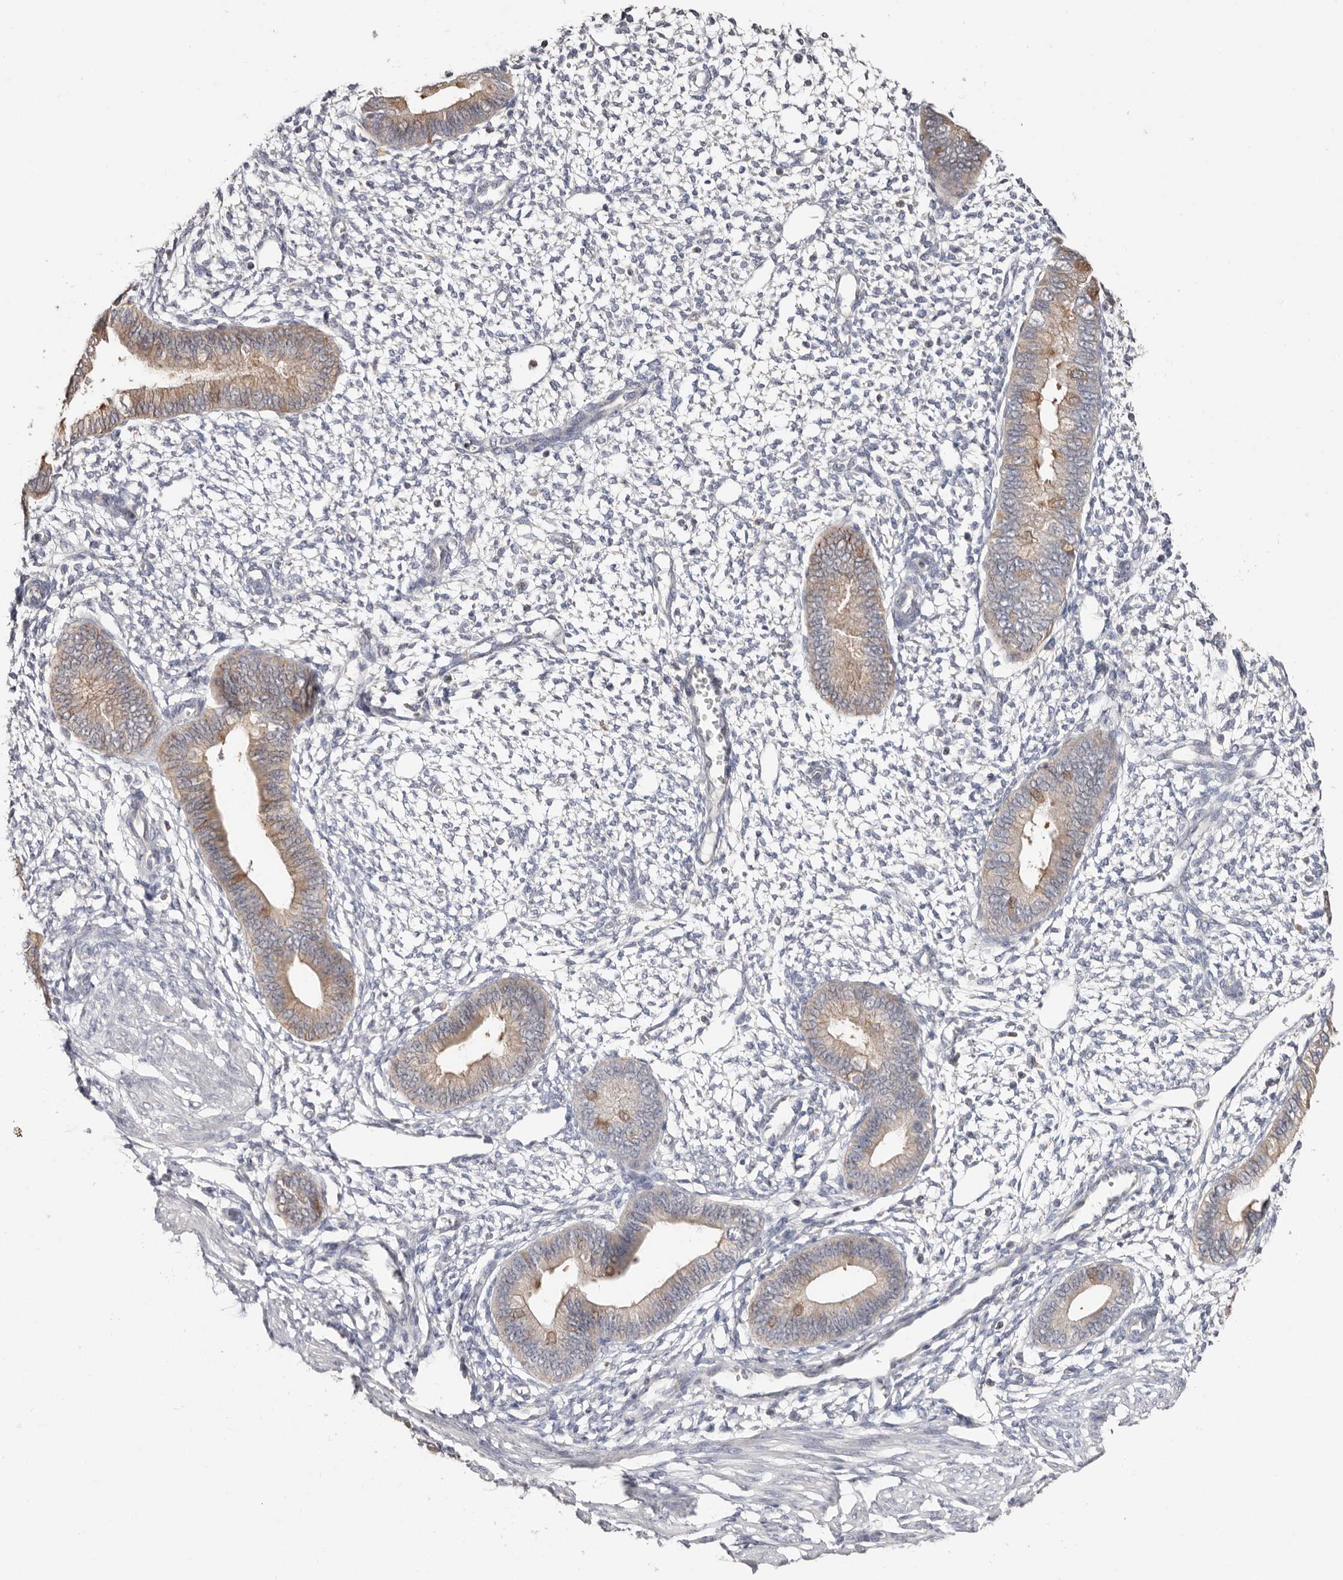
{"staining": {"intensity": "negative", "quantity": "none", "location": "none"}, "tissue": "endometrium", "cell_type": "Cells in endometrial stroma", "image_type": "normal", "snomed": [{"axis": "morphology", "description": "Normal tissue, NOS"}, {"axis": "topography", "description": "Endometrium"}], "caption": "Cells in endometrial stroma are negative for brown protein staining in benign endometrium. The staining is performed using DAB brown chromogen with nuclei counter-stained in using hematoxylin.", "gene": "S100A14", "patient": {"sex": "female", "age": 46}}